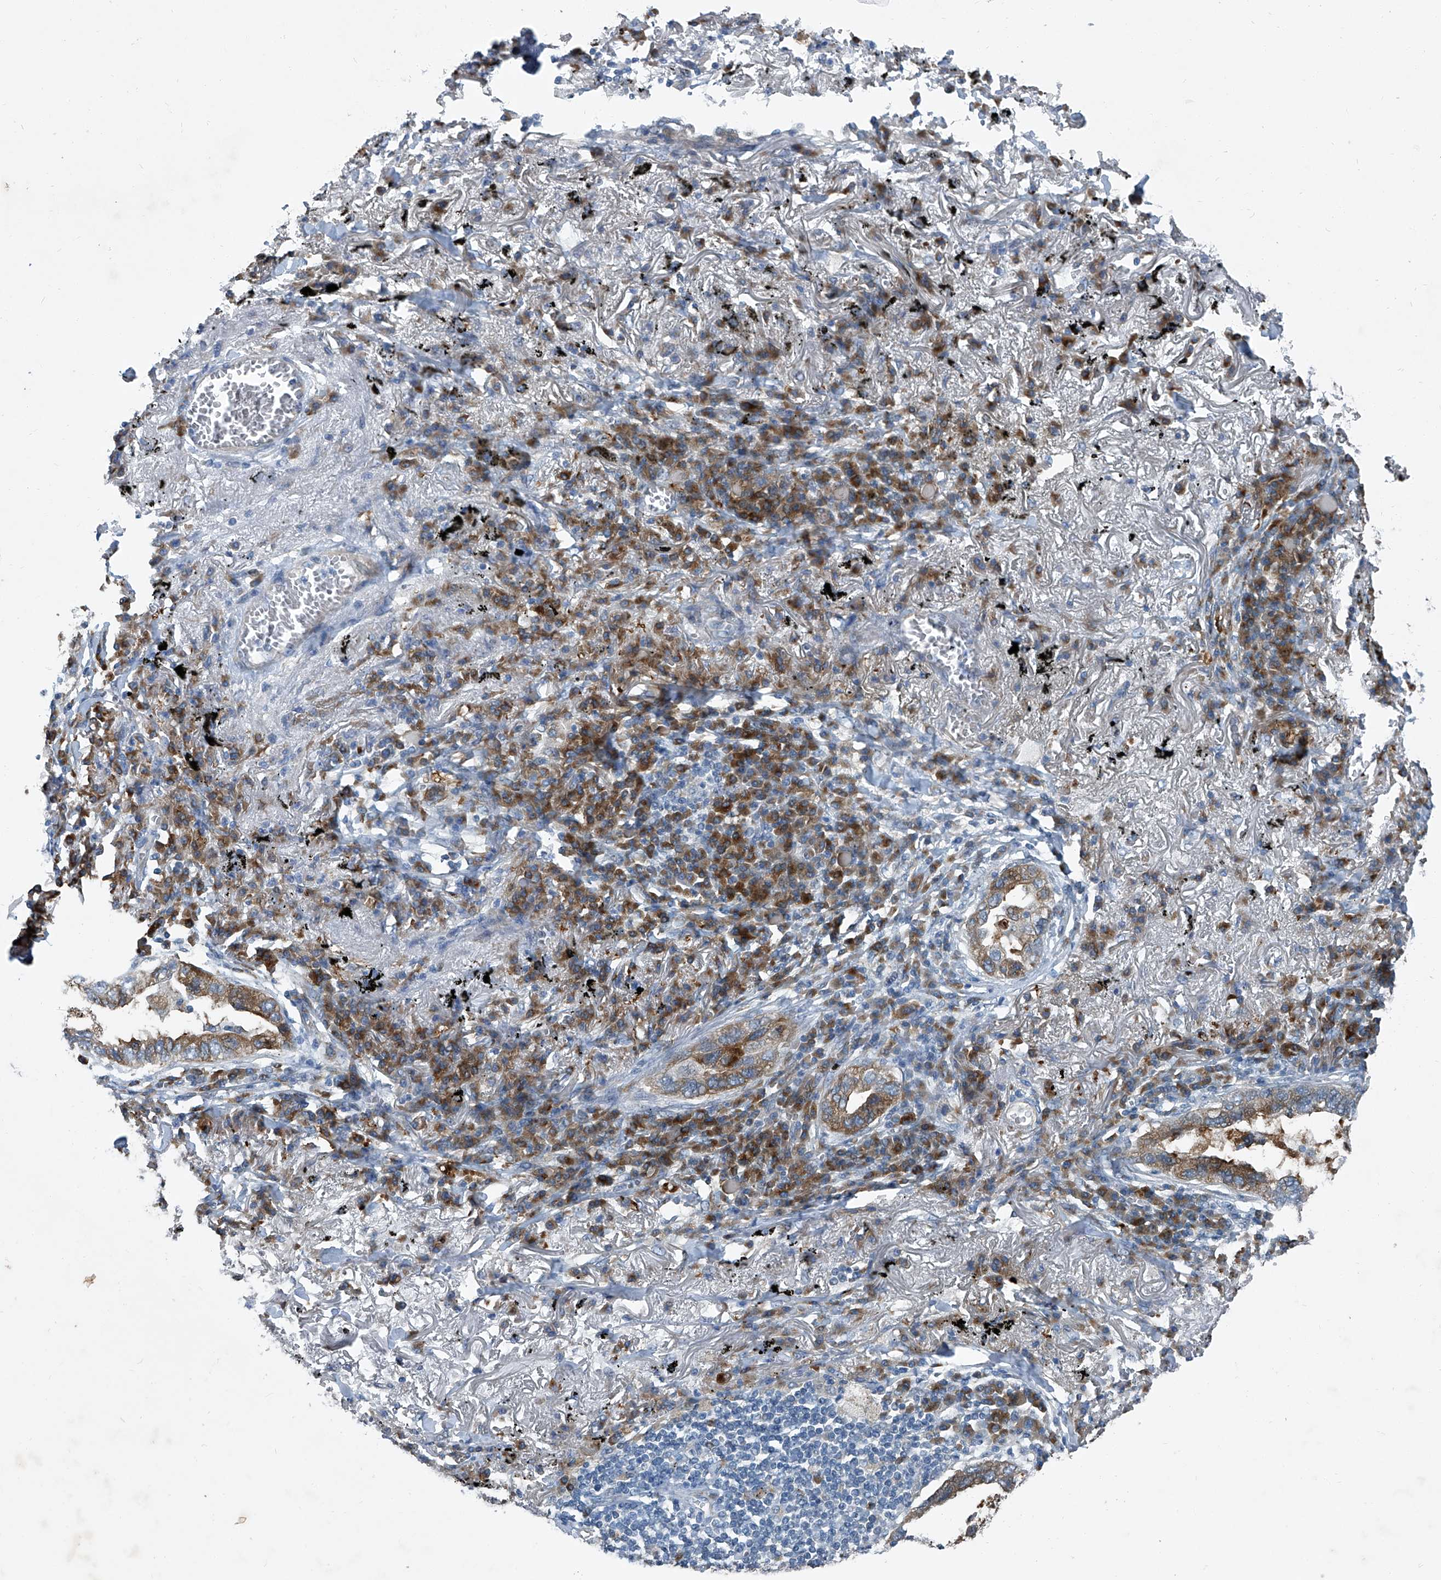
{"staining": {"intensity": "moderate", "quantity": ">75%", "location": "cytoplasmic/membranous"}, "tissue": "lung cancer", "cell_type": "Tumor cells", "image_type": "cancer", "snomed": [{"axis": "morphology", "description": "Adenocarcinoma, NOS"}, {"axis": "topography", "description": "Lung"}], "caption": "DAB immunohistochemical staining of lung adenocarcinoma displays moderate cytoplasmic/membranous protein staining in about >75% of tumor cells.", "gene": "SLC26A11", "patient": {"sex": "male", "age": 65}}